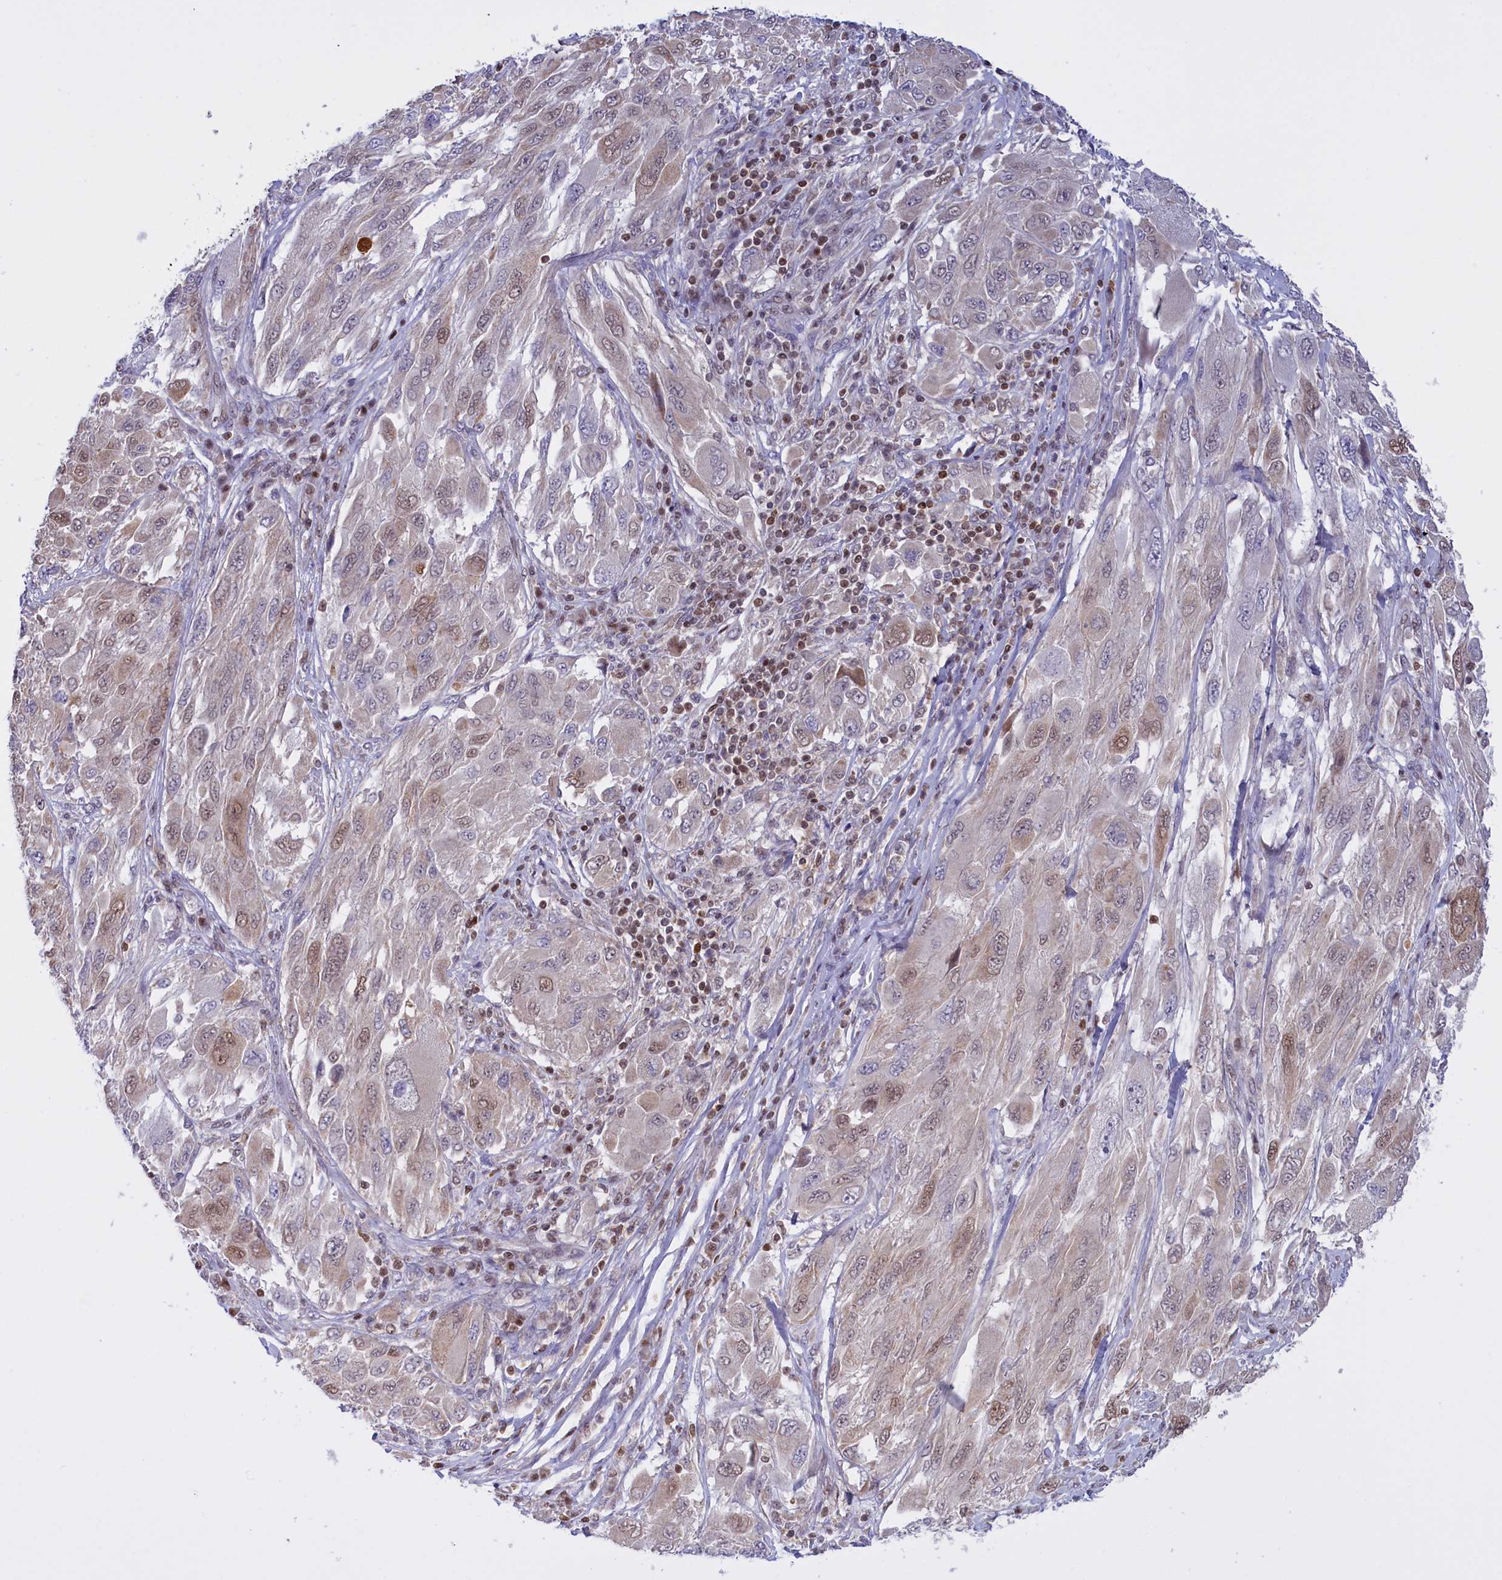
{"staining": {"intensity": "weak", "quantity": "25%-75%", "location": "nuclear"}, "tissue": "melanoma", "cell_type": "Tumor cells", "image_type": "cancer", "snomed": [{"axis": "morphology", "description": "Malignant melanoma, NOS"}, {"axis": "topography", "description": "Skin"}], "caption": "A high-resolution image shows immunohistochemistry (IHC) staining of malignant melanoma, which reveals weak nuclear staining in about 25%-75% of tumor cells.", "gene": "IZUMO2", "patient": {"sex": "female", "age": 91}}